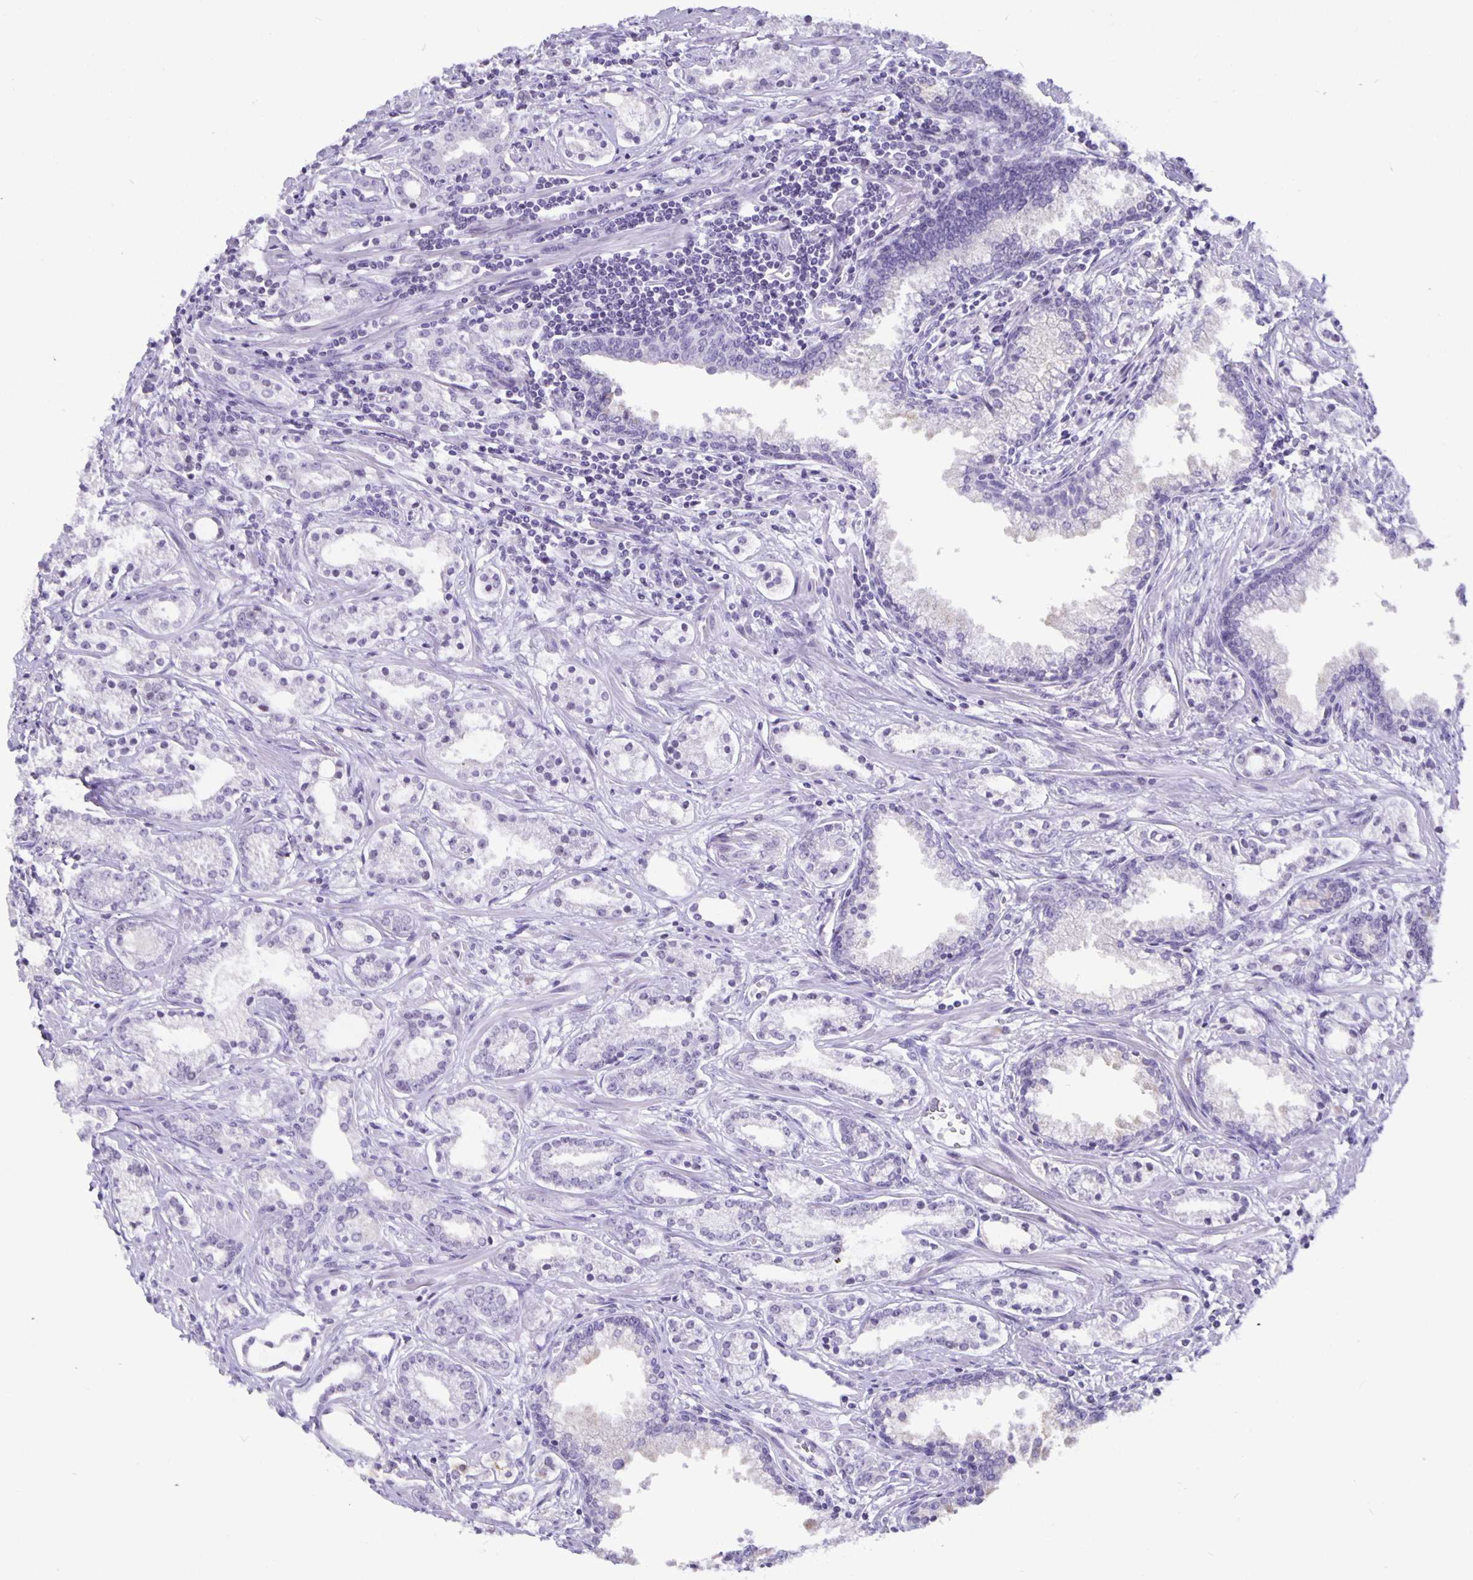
{"staining": {"intensity": "negative", "quantity": "none", "location": "none"}, "tissue": "prostate cancer", "cell_type": "Tumor cells", "image_type": "cancer", "snomed": [{"axis": "morphology", "description": "Adenocarcinoma, Medium grade"}, {"axis": "topography", "description": "Prostate"}], "caption": "The IHC image has no significant positivity in tumor cells of prostate adenocarcinoma (medium-grade) tissue.", "gene": "OLIG2", "patient": {"sex": "male", "age": 57}}